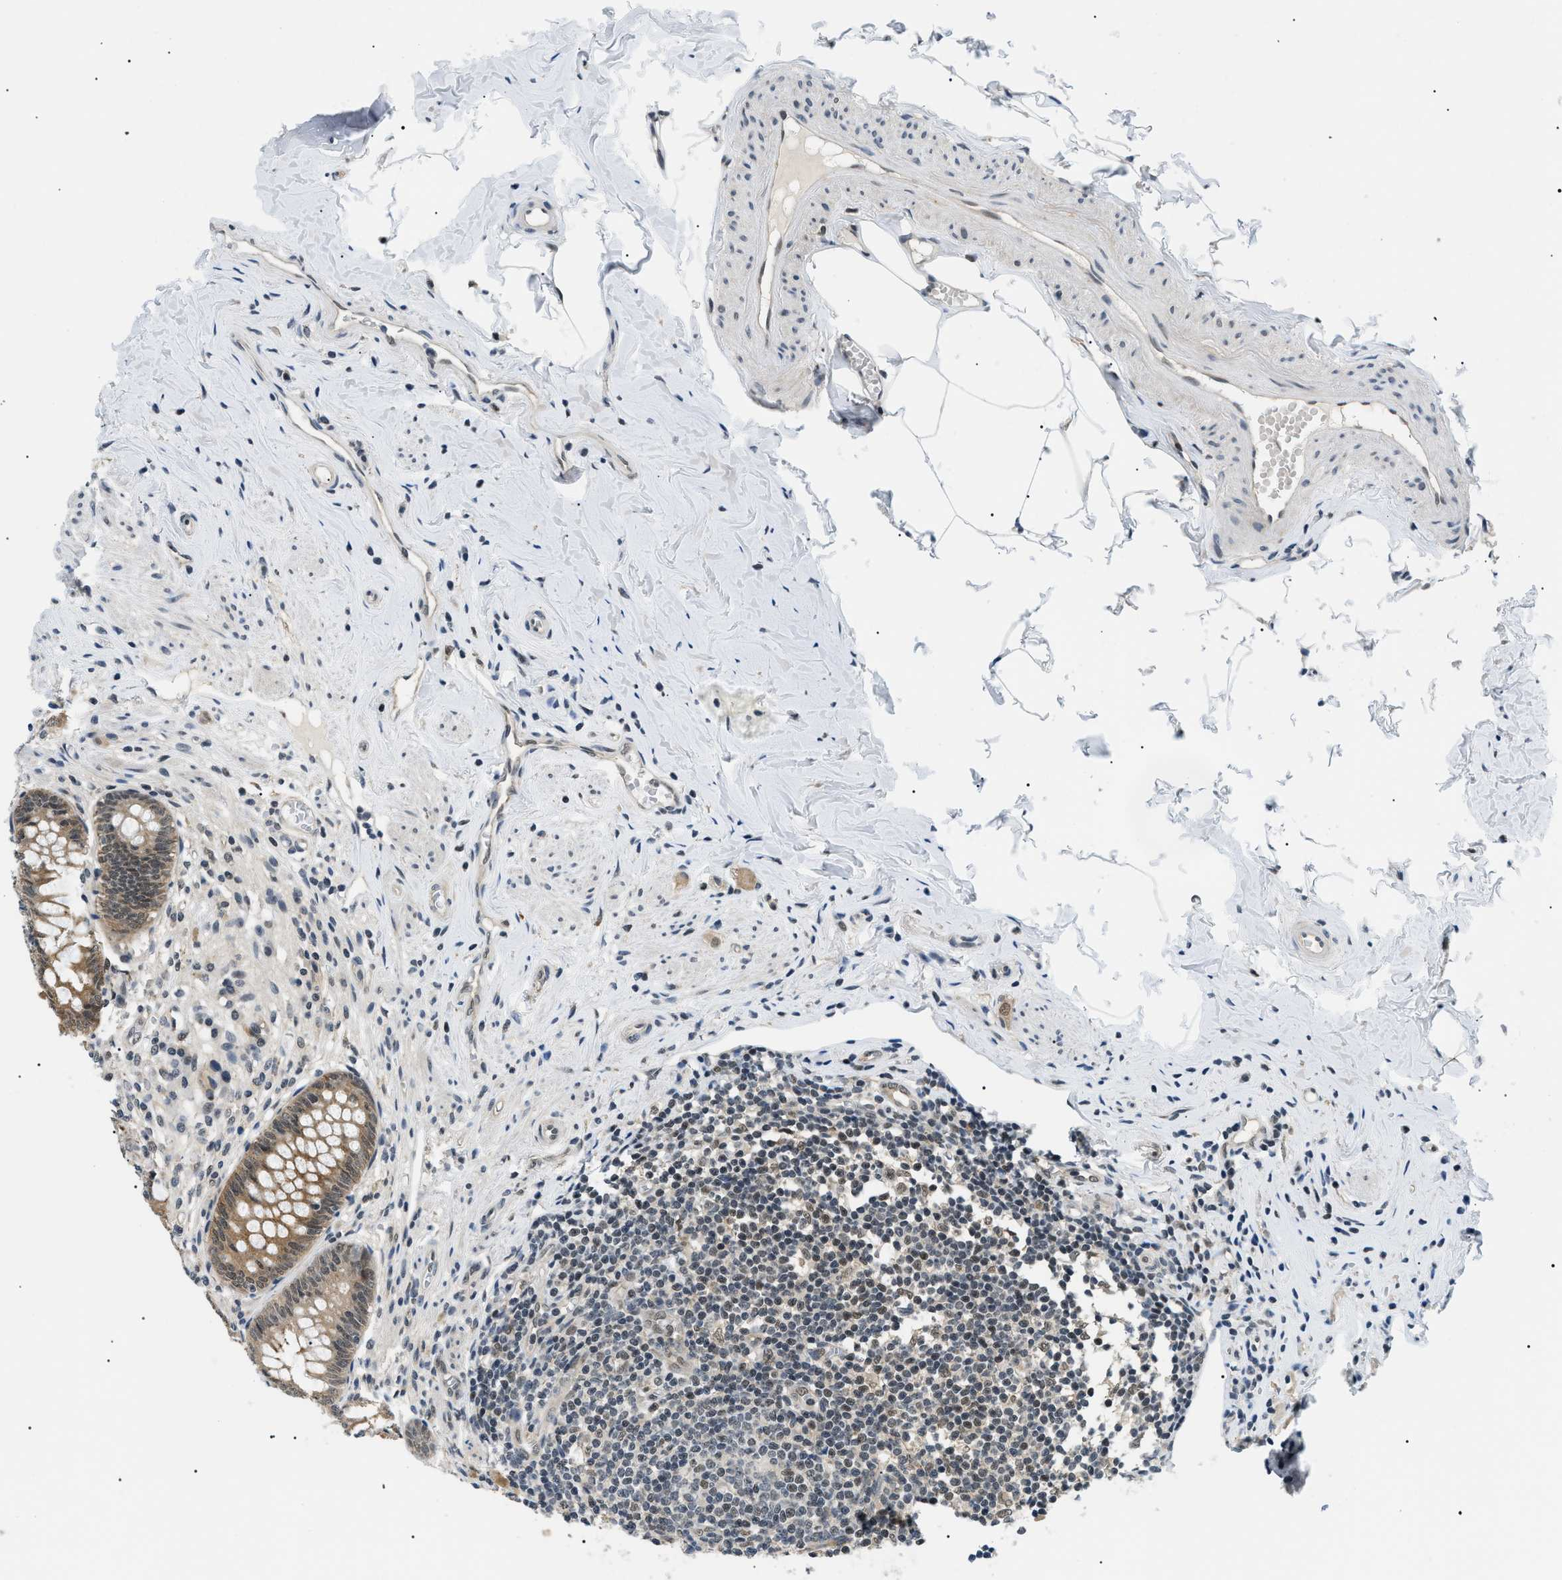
{"staining": {"intensity": "moderate", "quantity": ">75%", "location": "cytoplasmic/membranous,nuclear"}, "tissue": "appendix", "cell_type": "Glandular cells", "image_type": "normal", "snomed": [{"axis": "morphology", "description": "Normal tissue, NOS"}, {"axis": "topography", "description": "Appendix"}], "caption": "This is an image of IHC staining of unremarkable appendix, which shows moderate staining in the cytoplasmic/membranous,nuclear of glandular cells.", "gene": "RBM15", "patient": {"sex": "male", "age": 56}}